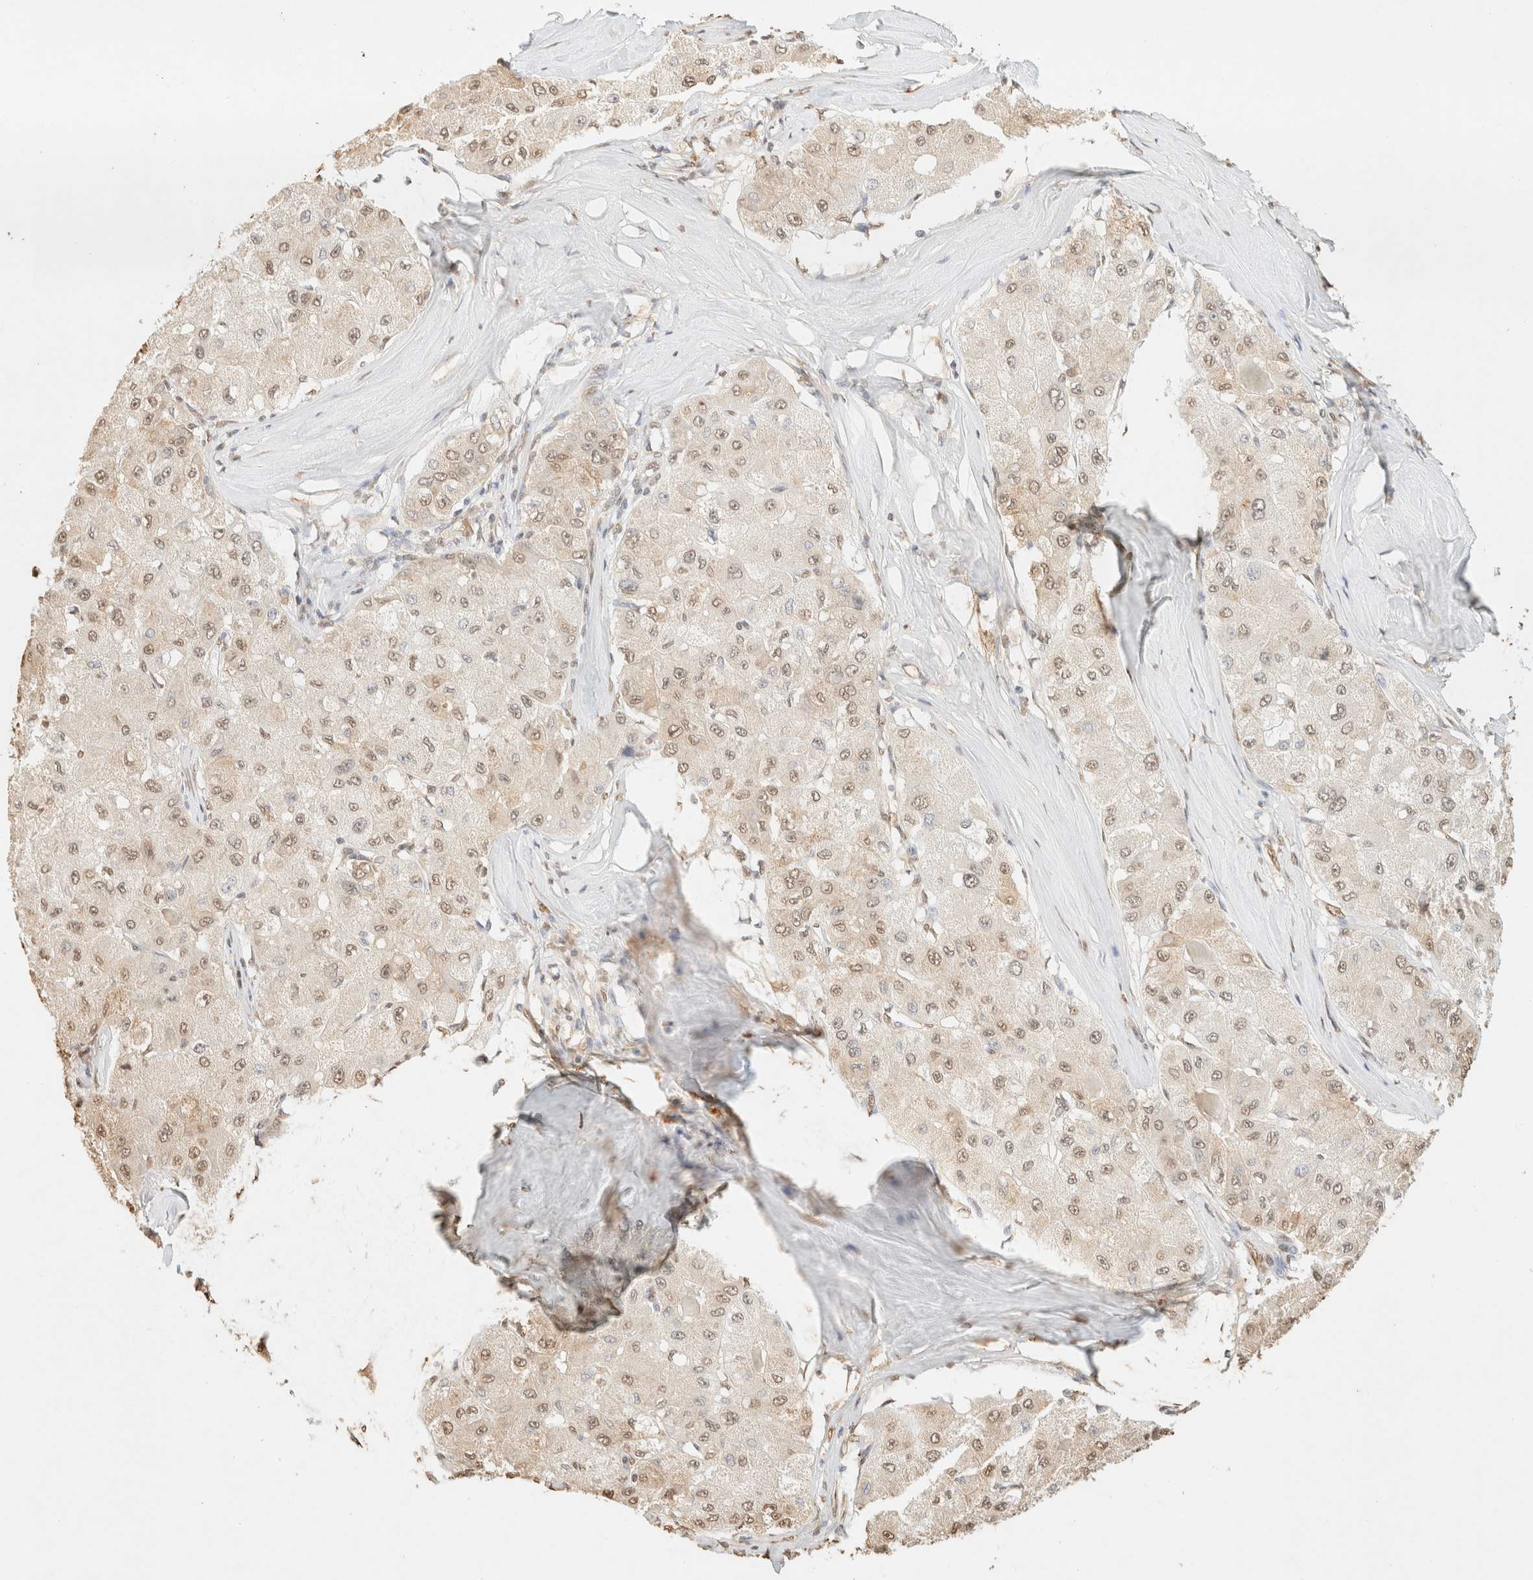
{"staining": {"intensity": "weak", "quantity": ">75%", "location": "nuclear"}, "tissue": "liver cancer", "cell_type": "Tumor cells", "image_type": "cancer", "snomed": [{"axis": "morphology", "description": "Carcinoma, Hepatocellular, NOS"}, {"axis": "topography", "description": "Liver"}], "caption": "Immunohistochemical staining of human liver hepatocellular carcinoma reveals low levels of weak nuclear positivity in about >75% of tumor cells. (DAB IHC with brightfield microscopy, high magnification).", "gene": "S100A13", "patient": {"sex": "male", "age": 80}}